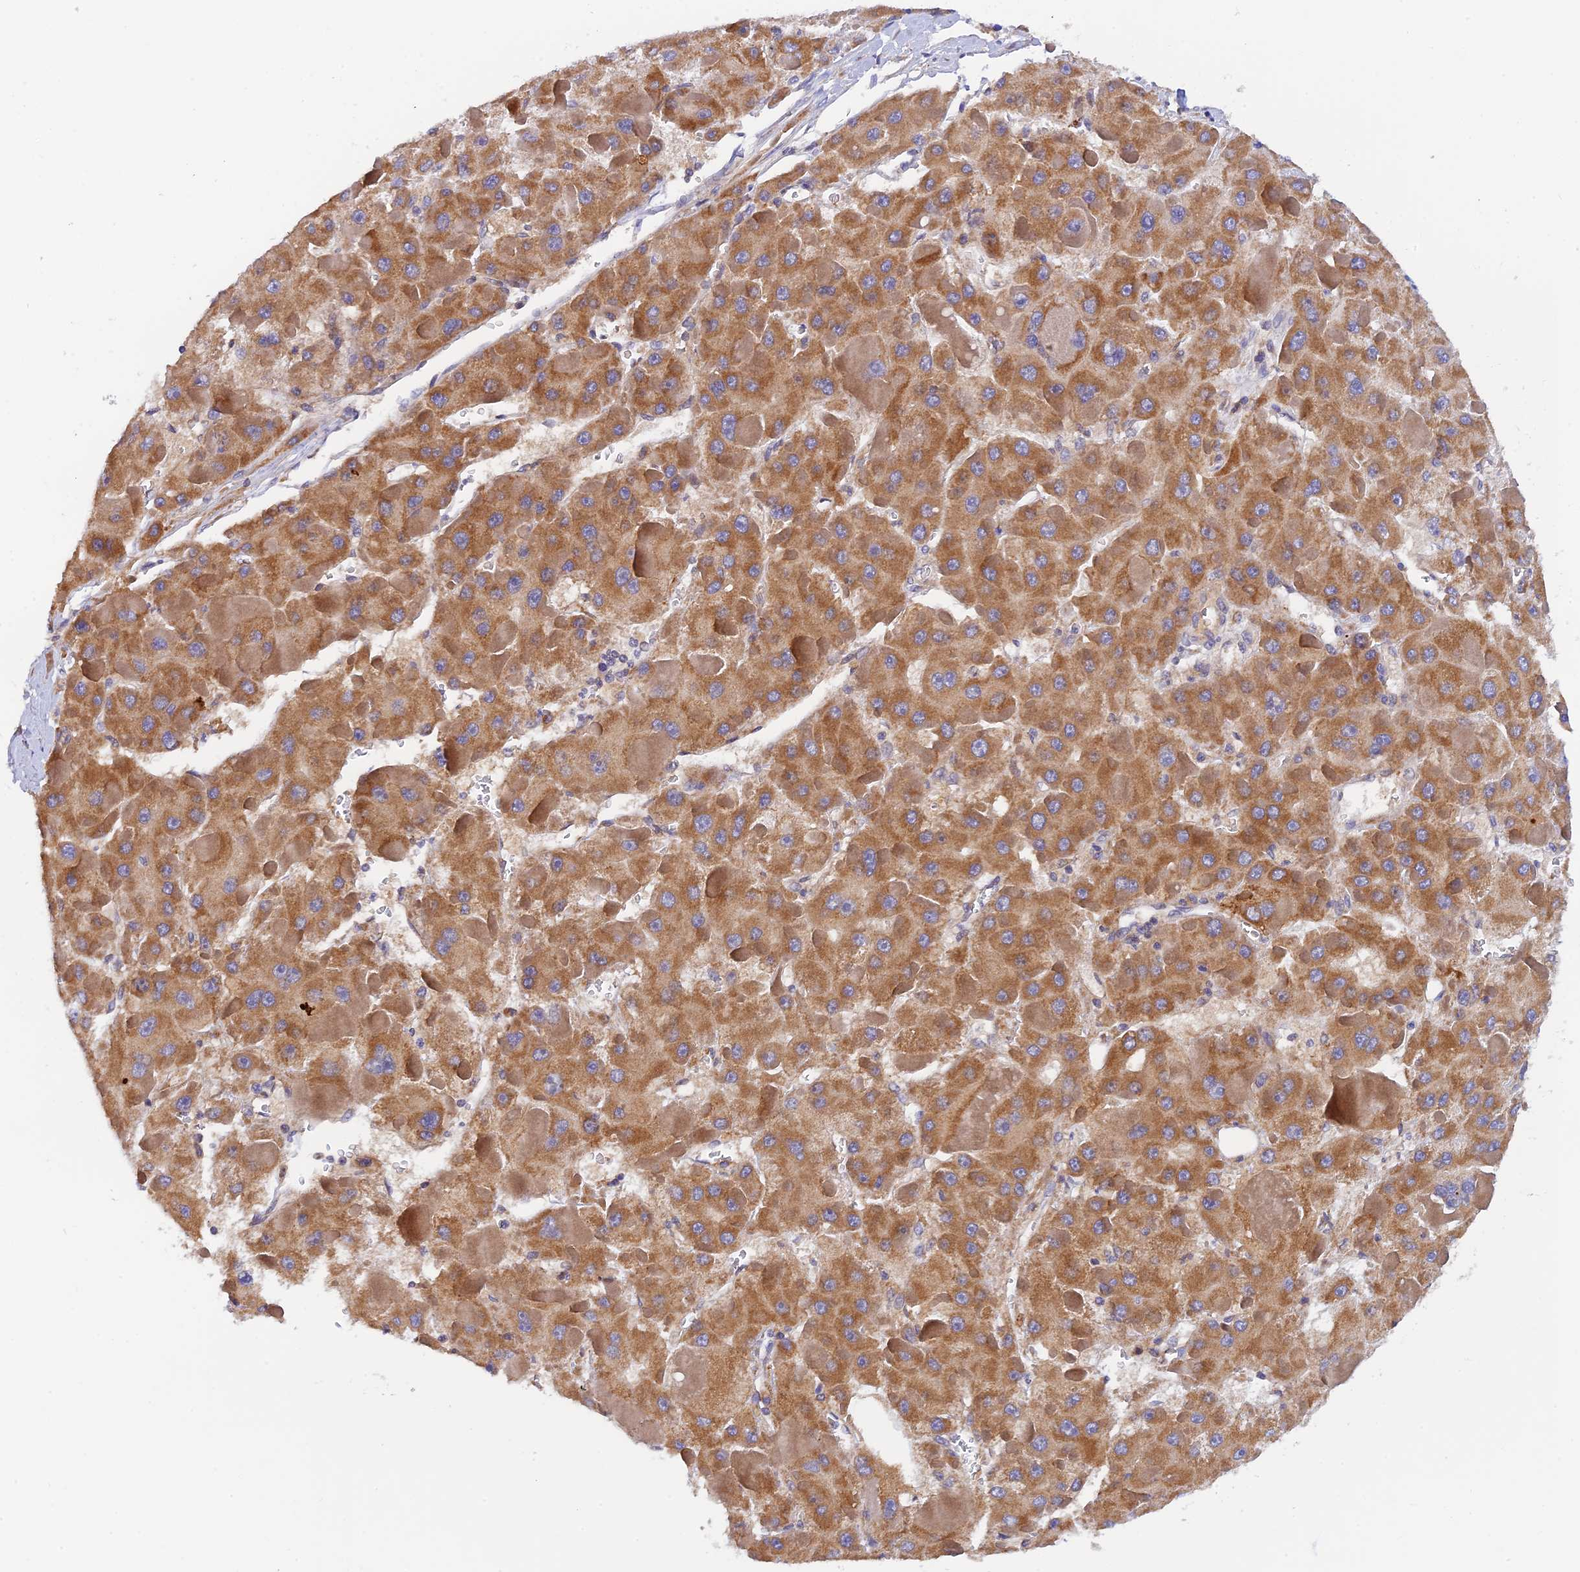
{"staining": {"intensity": "moderate", "quantity": ">75%", "location": "cytoplasmic/membranous"}, "tissue": "liver cancer", "cell_type": "Tumor cells", "image_type": "cancer", "snomed": [{"axis": "morphology", "description": "Carcinoma, Hepatocellular, NOS"}, {"axis": "topography", "description": "Liver"}], "caption": "Immunohistochemistry (IHC) of liver hepatocellular carcinoma shows medium levels of moderate cytoplasmic/membranous positivity in approximately >75% of tumor cells. Using DAB (brown) and hematoxylin (blue) stains, captured at high magnification using brightfield microscopy.", "gene": "RANBP6", "patient": {"sex": "female", "age": 73}}